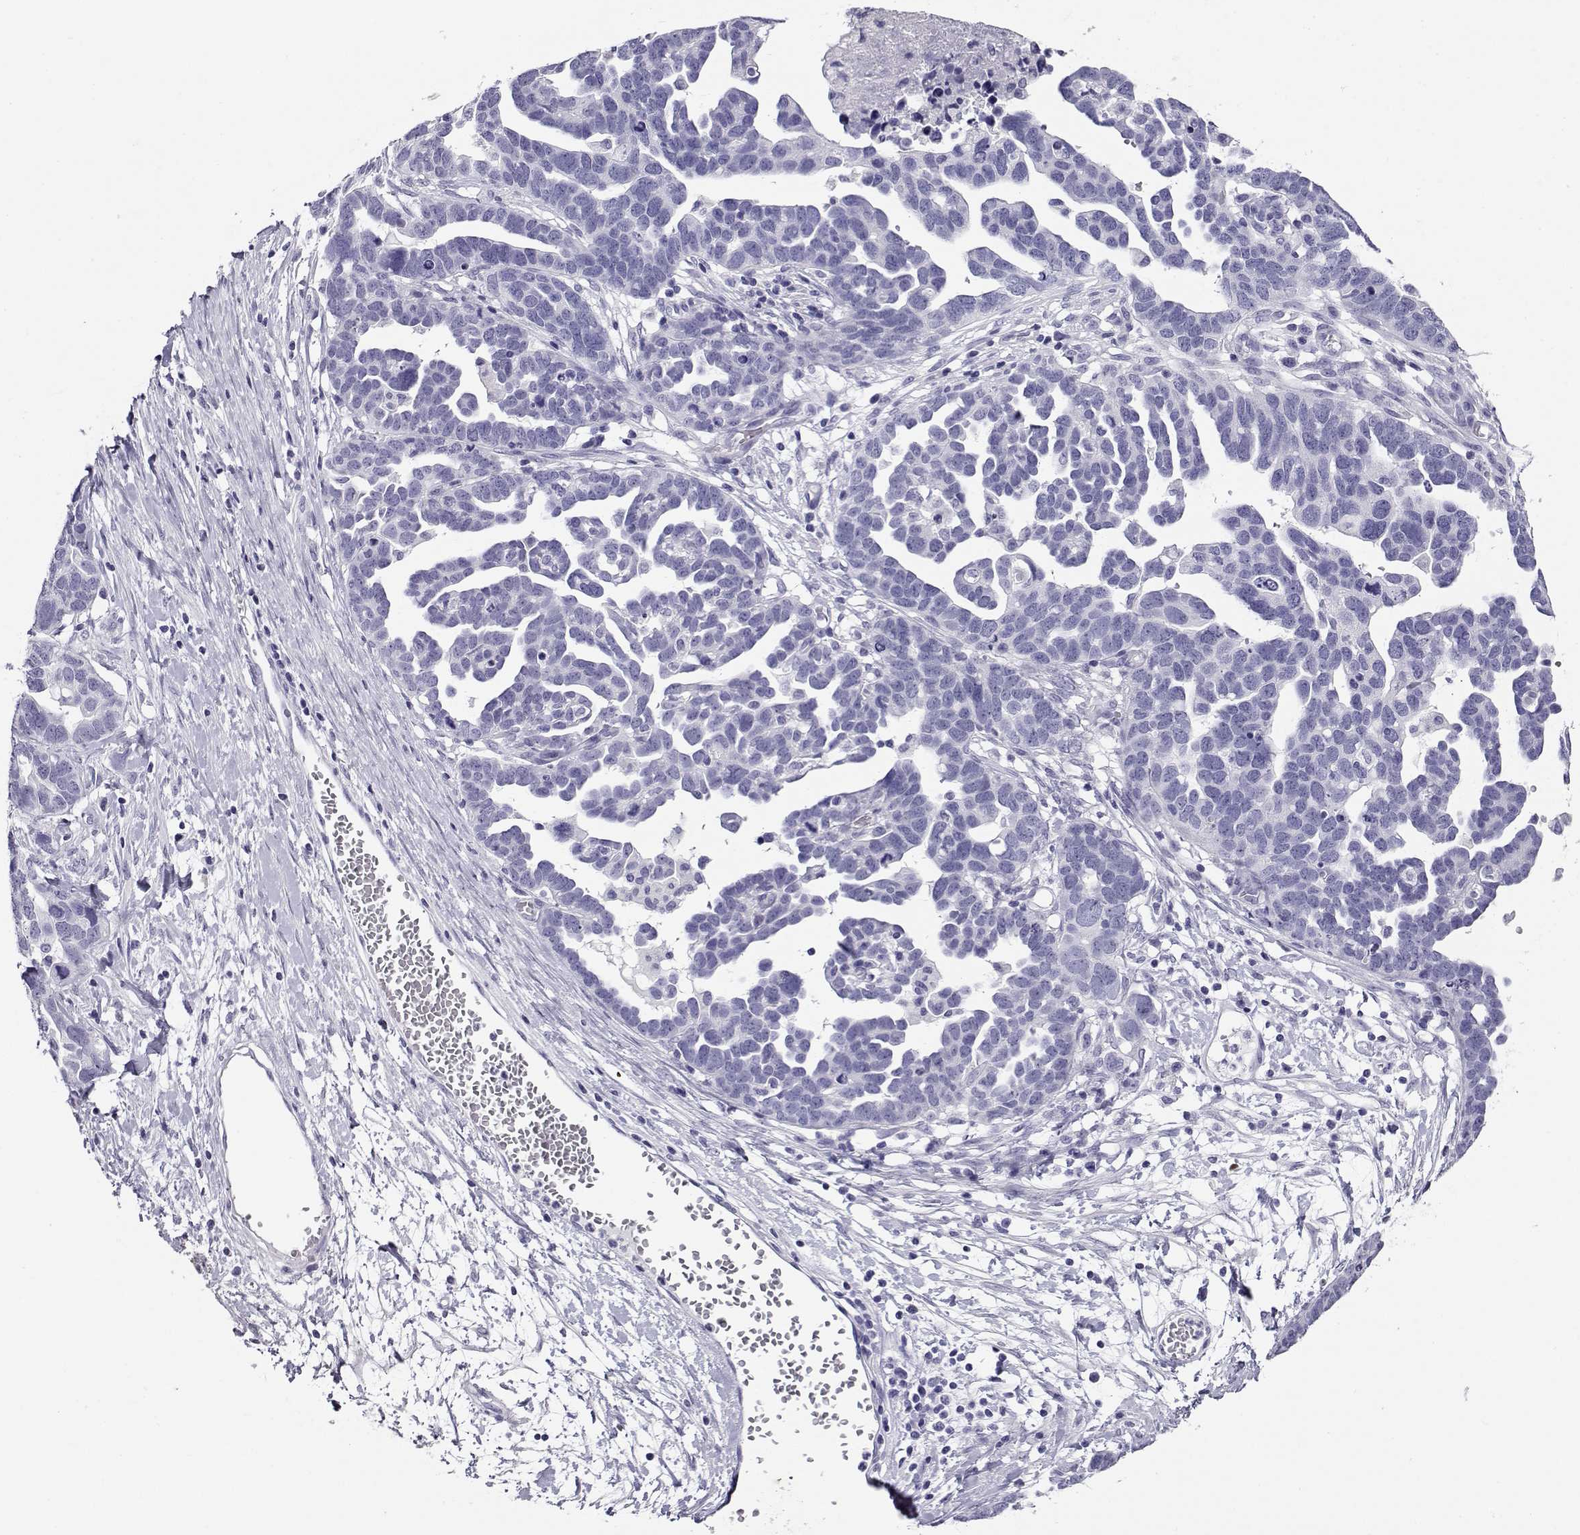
{"staining": {"intensity": "negative", "quantity": "none", "location": "none"}, "tissue": "ovarian cancer", "cell_type": "Tumor cells", "image_type": "cancer", "snomed": [{"axis": "morphology", "description": "Cystadenocarcinoma, serous, NOS"}, {"axis": "topography", "description": "Ovary"}], "caption": "Ovarian cancer was stained to show a protein in brown. There is no significant staining in tumor cells.", "gene": "CABS1", "patient": {"sex": "female", "age": 54}}